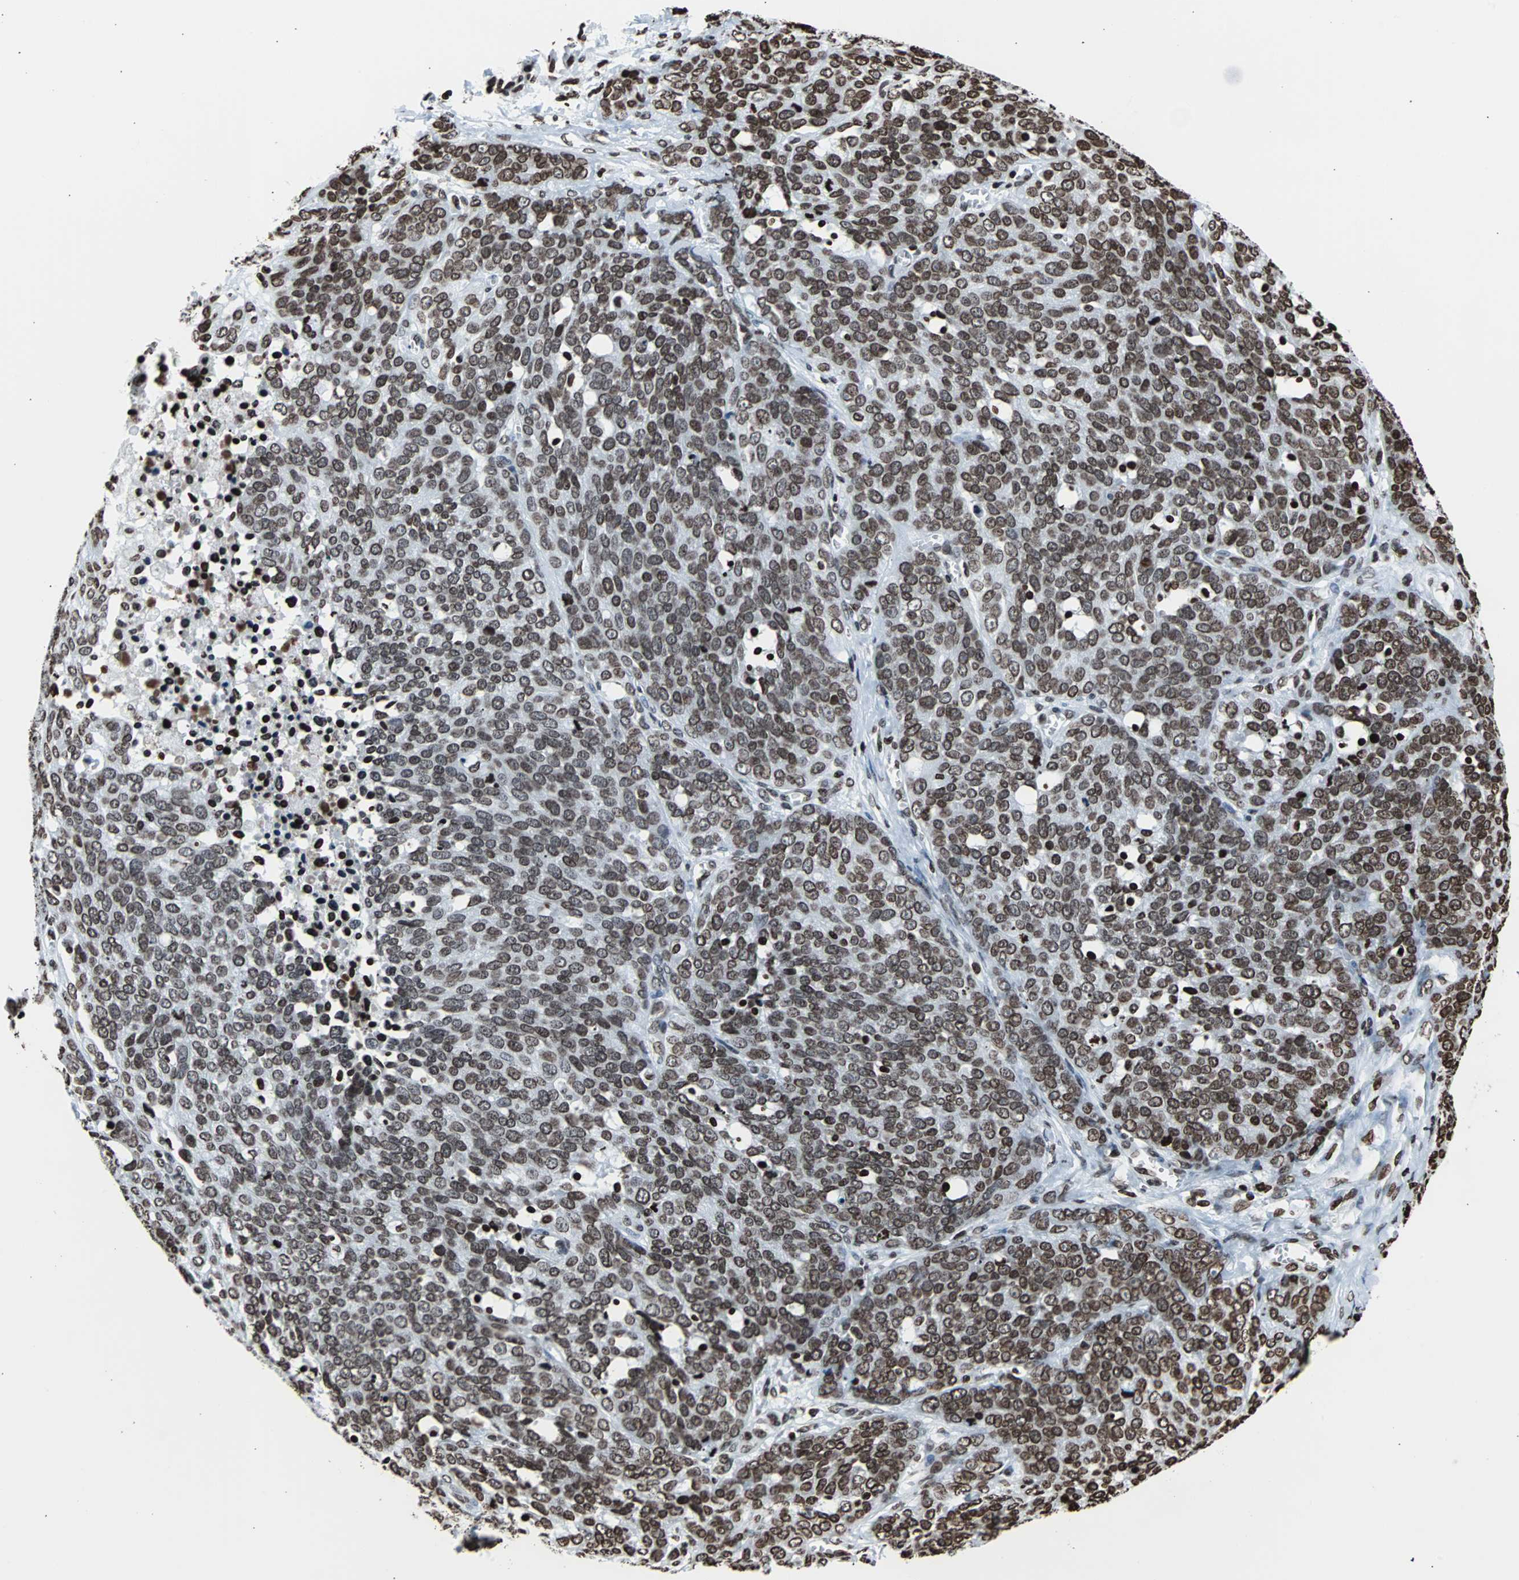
{"staining": {"intensity": "strong", "quantity": ">75%", "location": "nuclear"}, "tissue": "ovarian cancer", "cell_type": "Tumor cells", "image_type": "cancer", "snomed": [{"axis": "morphology", "description": "Cystadenocarcinoma, serous, NOS"}, {"axis": "topography", "description": "Ovary"}], "caption": "The immunohistochemical stain highlights strong nuclear expression in tumor cells of ovarian cancer tissue.", "gene": "H2BC18", "patient": {"sex": "female", "age": 44}}